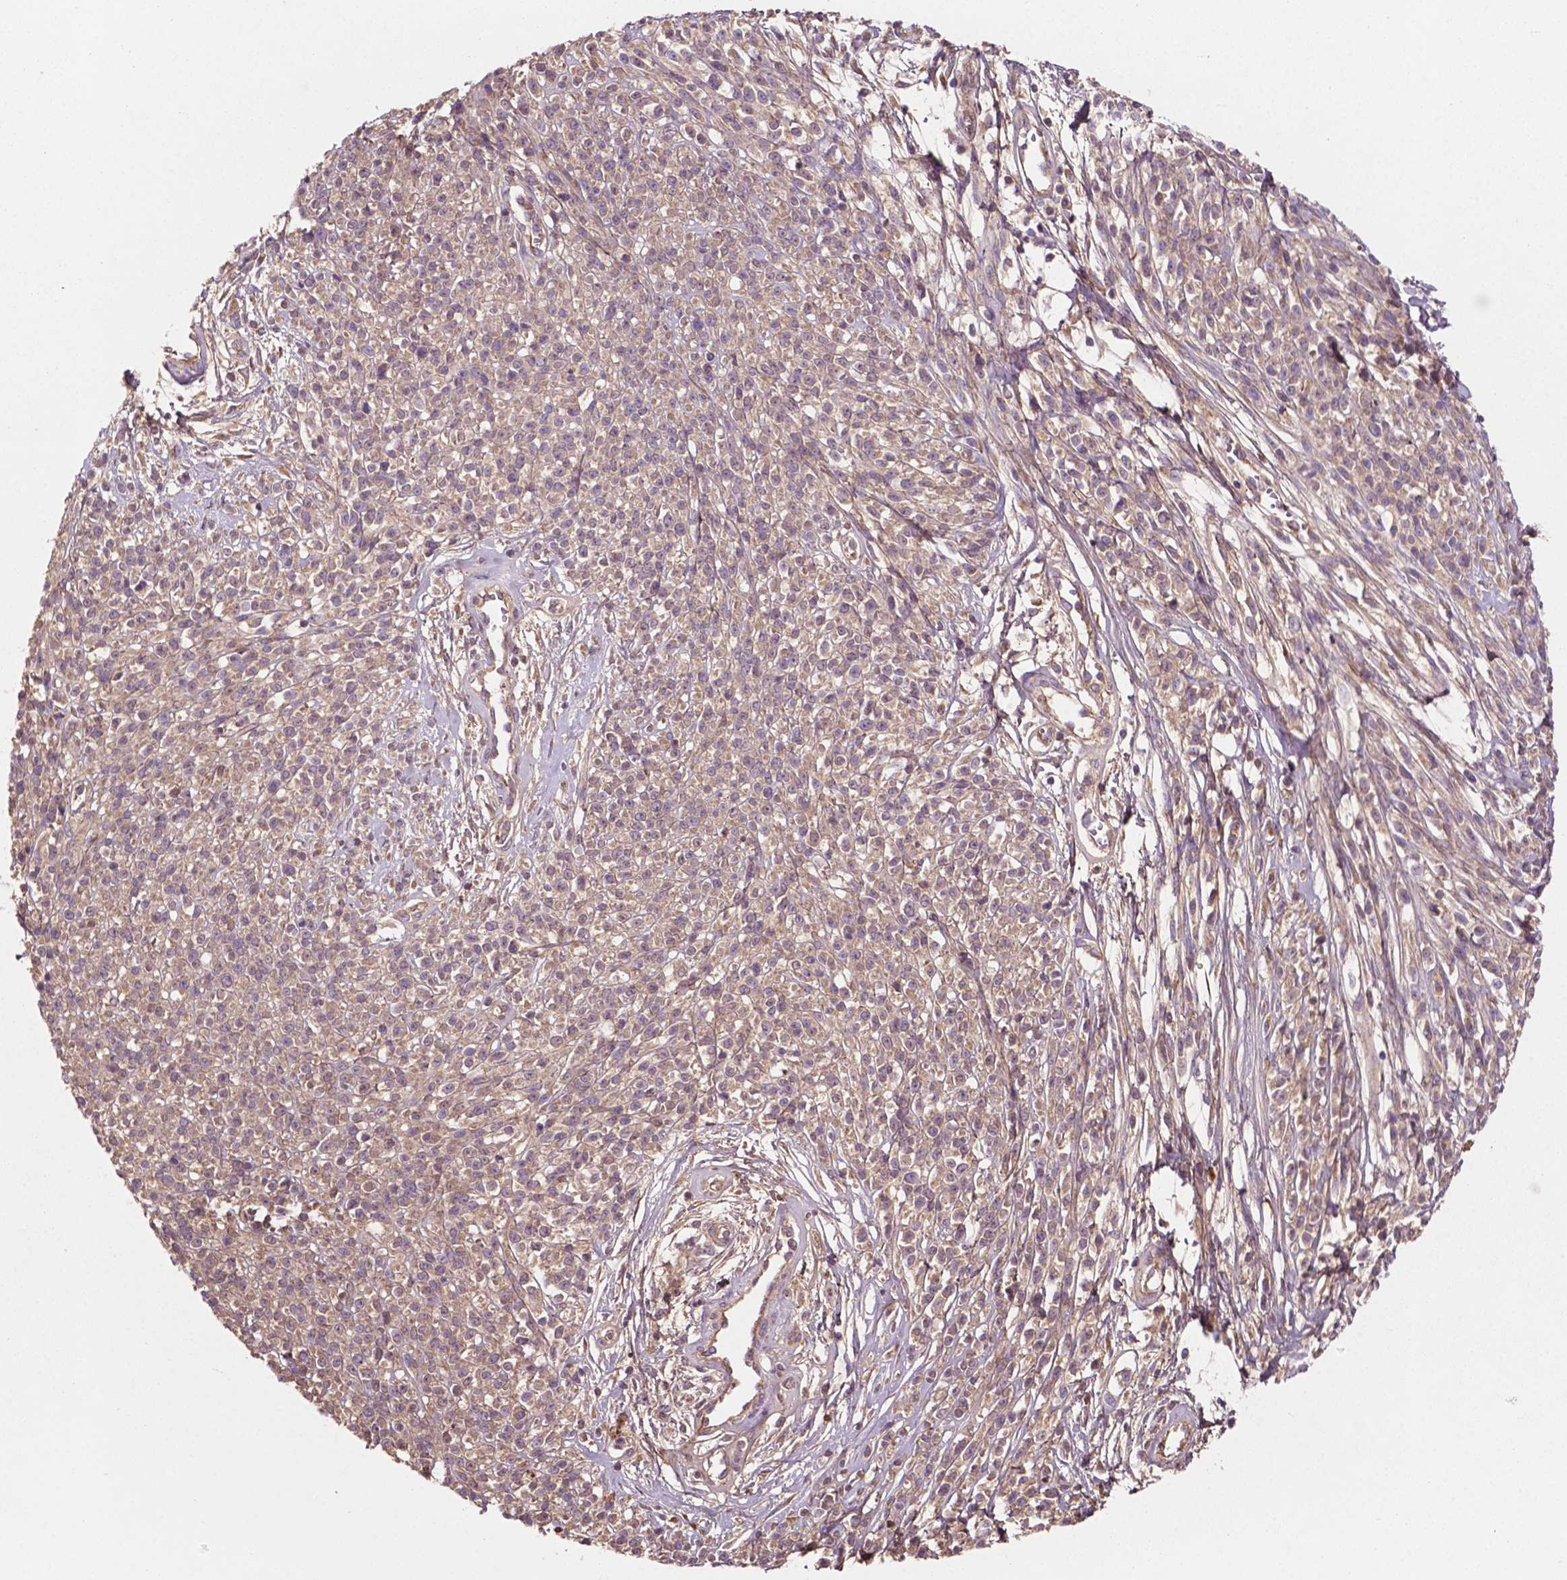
{"staining": {"intensity": "weak", "quantity": ">75%", "location": "cytoplasmic/membranous"}, "tissue": "melanoma", "cell_type": "Tumor cells", "image_type": "cancer", "snomed": [{"axis": "morphology", "description": "Malignant melanoma, NOS"}, {"axis": "topography", "description": "Skin"}, {"axis": "topography", "description": "Skin of trunk"}], "caption": "Protein staining of melanoma tissue exhibits weak cytoplasmic/membranous expression in approximately >75% of tumor cells.", "gene": "GJA9", "patient": {"sex": "male", "age": 74}}